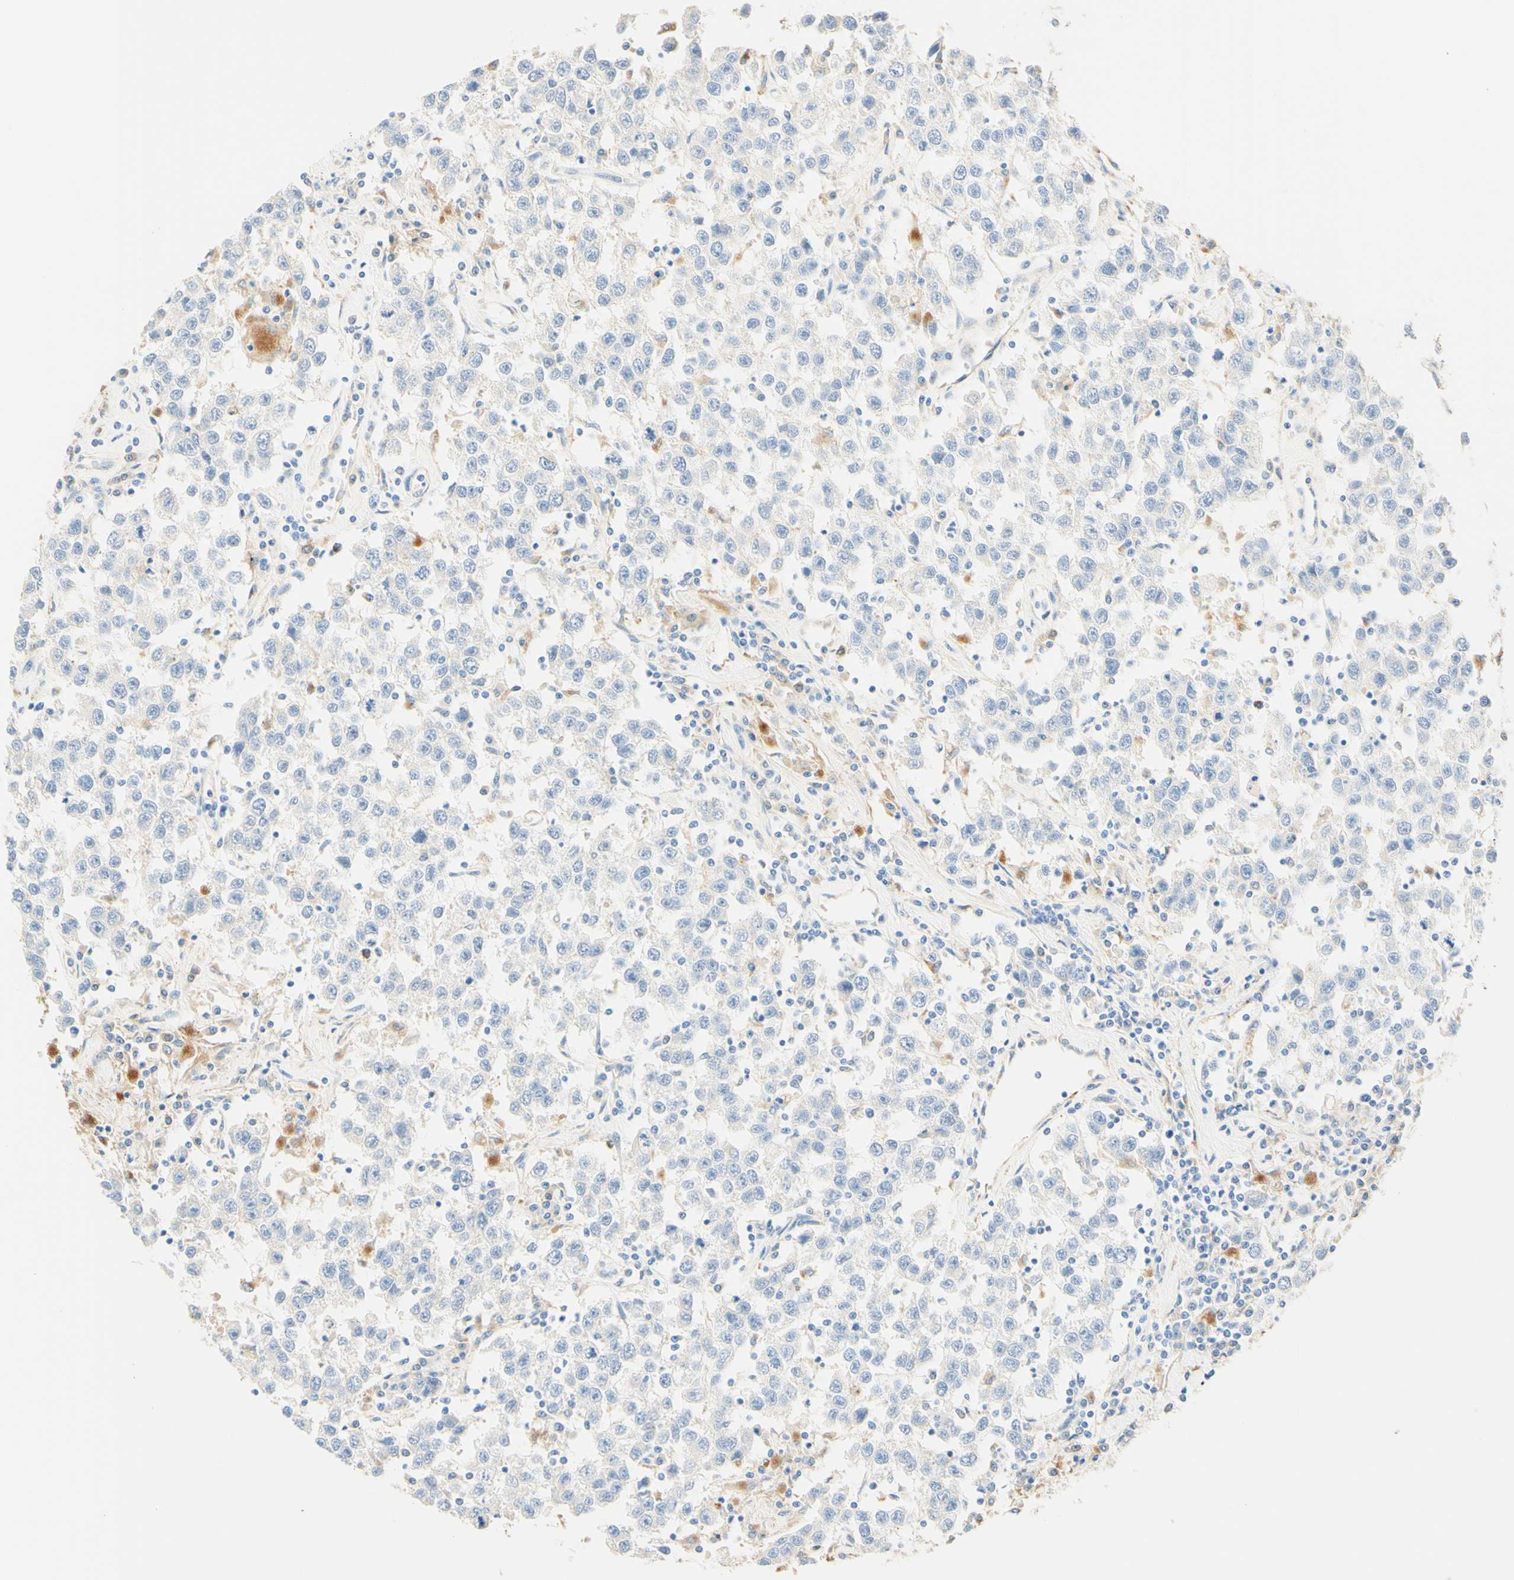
{"staining": {"intensity": "negative", "quantity": "none", "location": "none"}, "tissue": "testis cancer", "cell_type": "Tumor cells", "image_type": "cancer", "snomed": [{"axis": "morphology", "description": "Seminoma, NOS"}, {"axis": "topography", "description": "Testis"}], "caption": "An image of human testis cancer (seminoma) is negative for staining in tumor cells.", "gene": "CD63", "patient": {"sex": "male", "age": 41}}